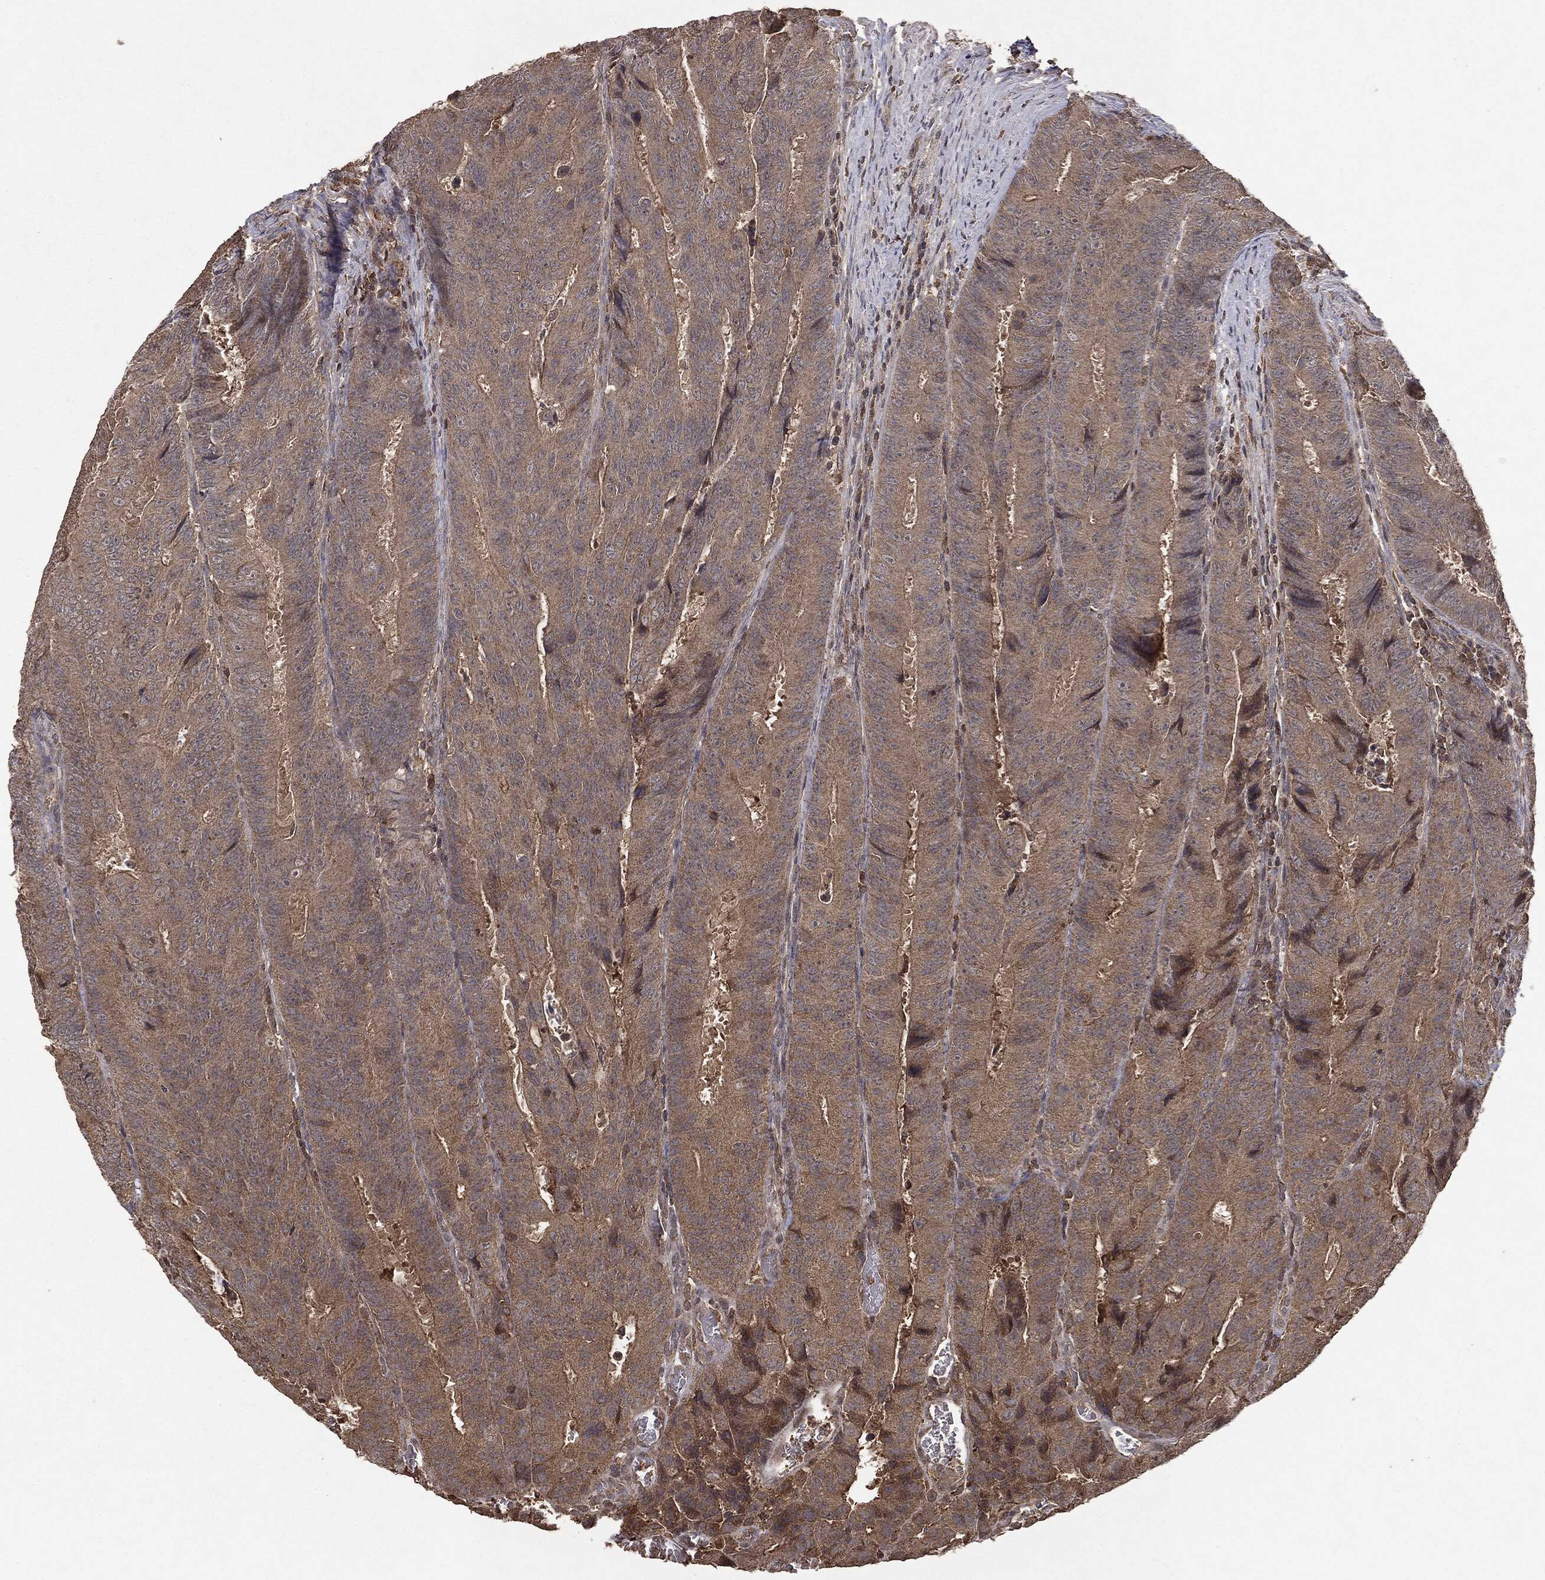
{"staining": {"intensity": "weak", "quantity": "<25%", "location": "cytoplasmic/membranous"}, "tissue": "colorectal cancer", "cell_type": "Tumor cells", "image_type": "cancer", "snomed": [{"axis": "morphology", "description": "Adenocarcinoma, NOS"}, {"axis": "topography", "description": "Colon"}], "caption": "A high-resolution image shows immunohistochemistry staining of colorectal adenocarcinoma, which shows no significant expression in tumor cells.", "gene": "MTOR", "patient": {"sex": "female", "age": 48}}